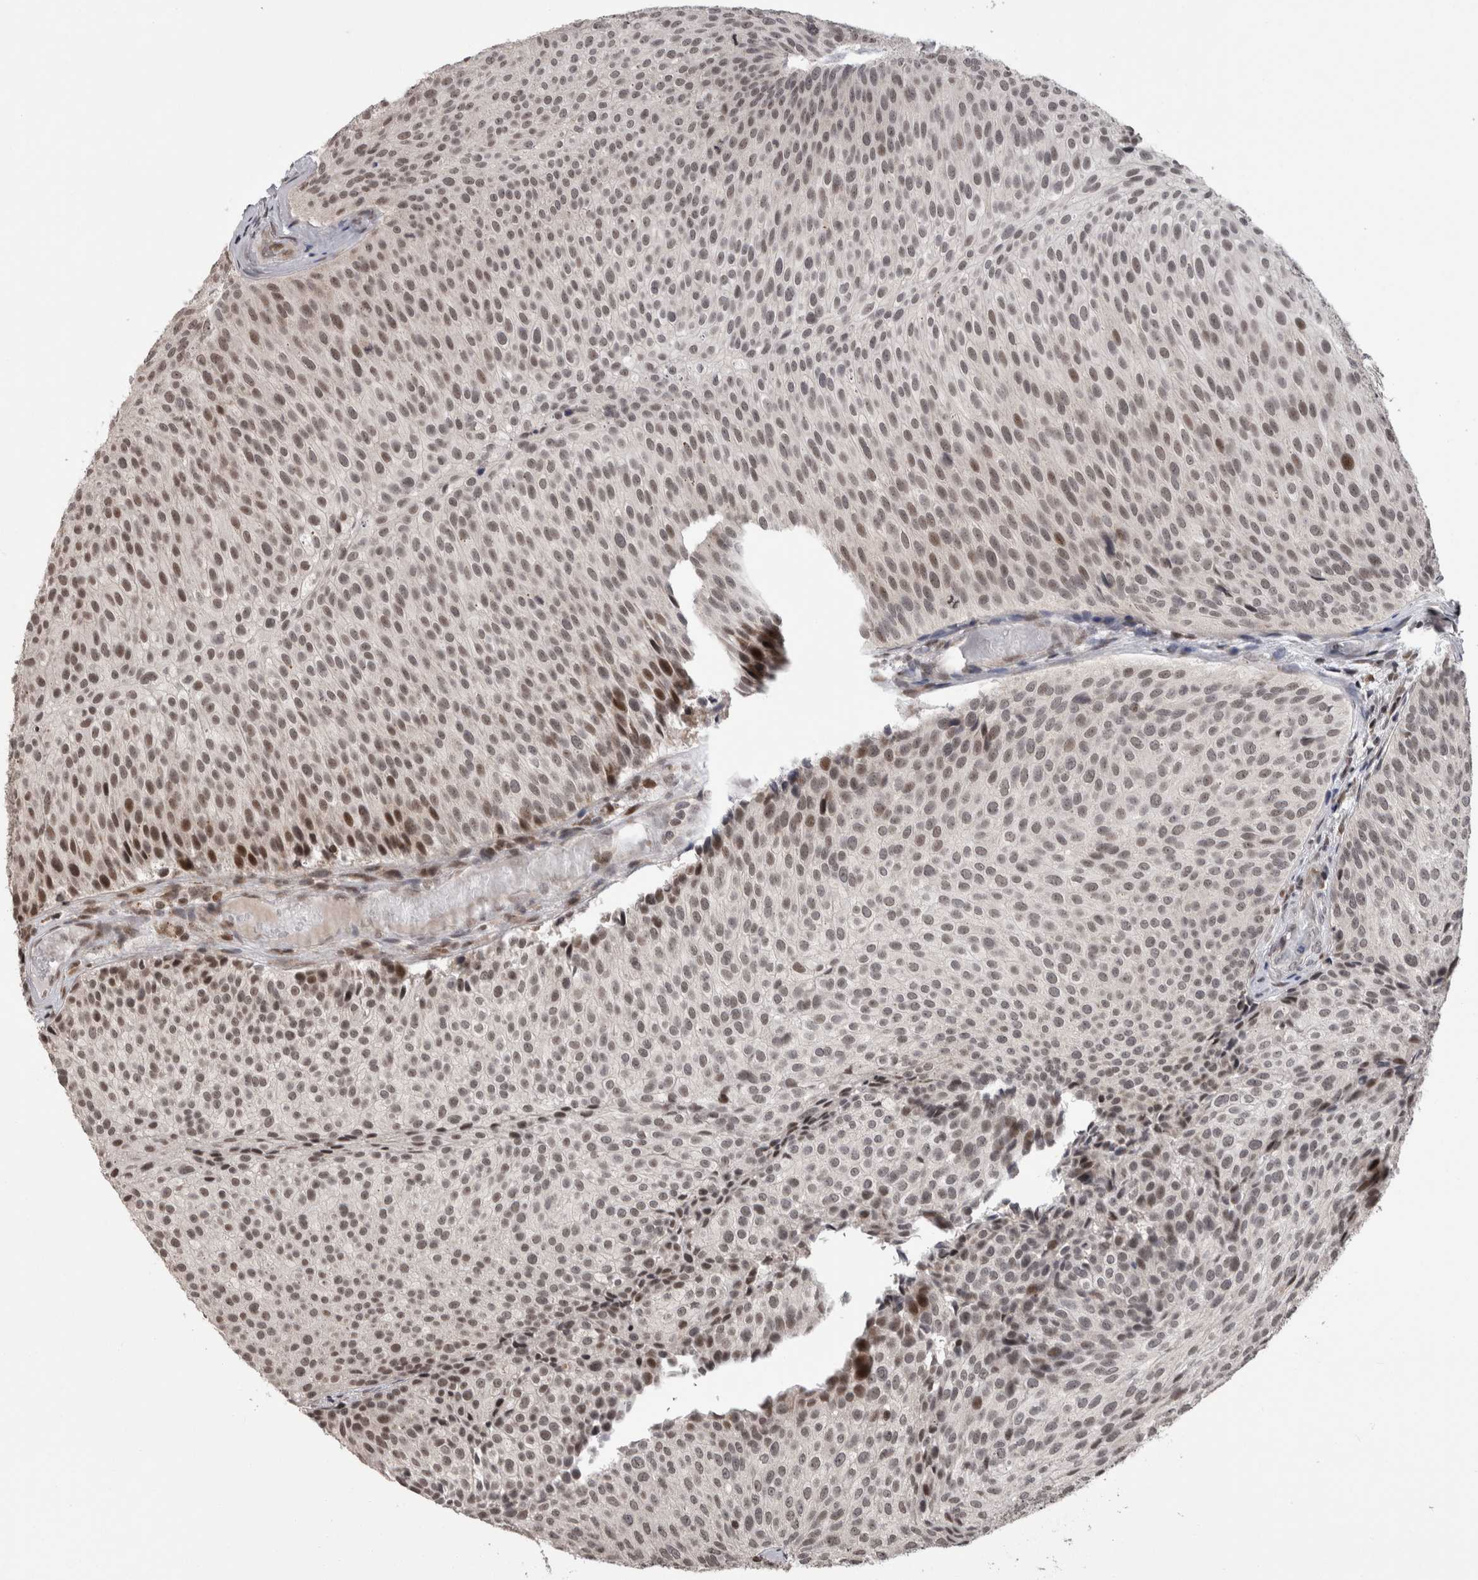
{"staining": {"intensity": "strong", "quantity": "<25%", "location": "nuclear"}, "tissue": "urothelial cancer", "cell_type": "Tumor cells", "image_type": "cancer", "snomed": [{"axis": "morphology", "description": "Urothelial carcinoma, Low grade"}, {"axis": "topography", "description": "Urinary bladder"}], "caption": "Urothelial carcinoma (low-grade) tissue displays strong nuclear positivity in approximately <25% of tumor cells, visualized by immunohistochemistry.", "gene": "ZBTB11", "patient": {"sex": "male", "age": 86}}